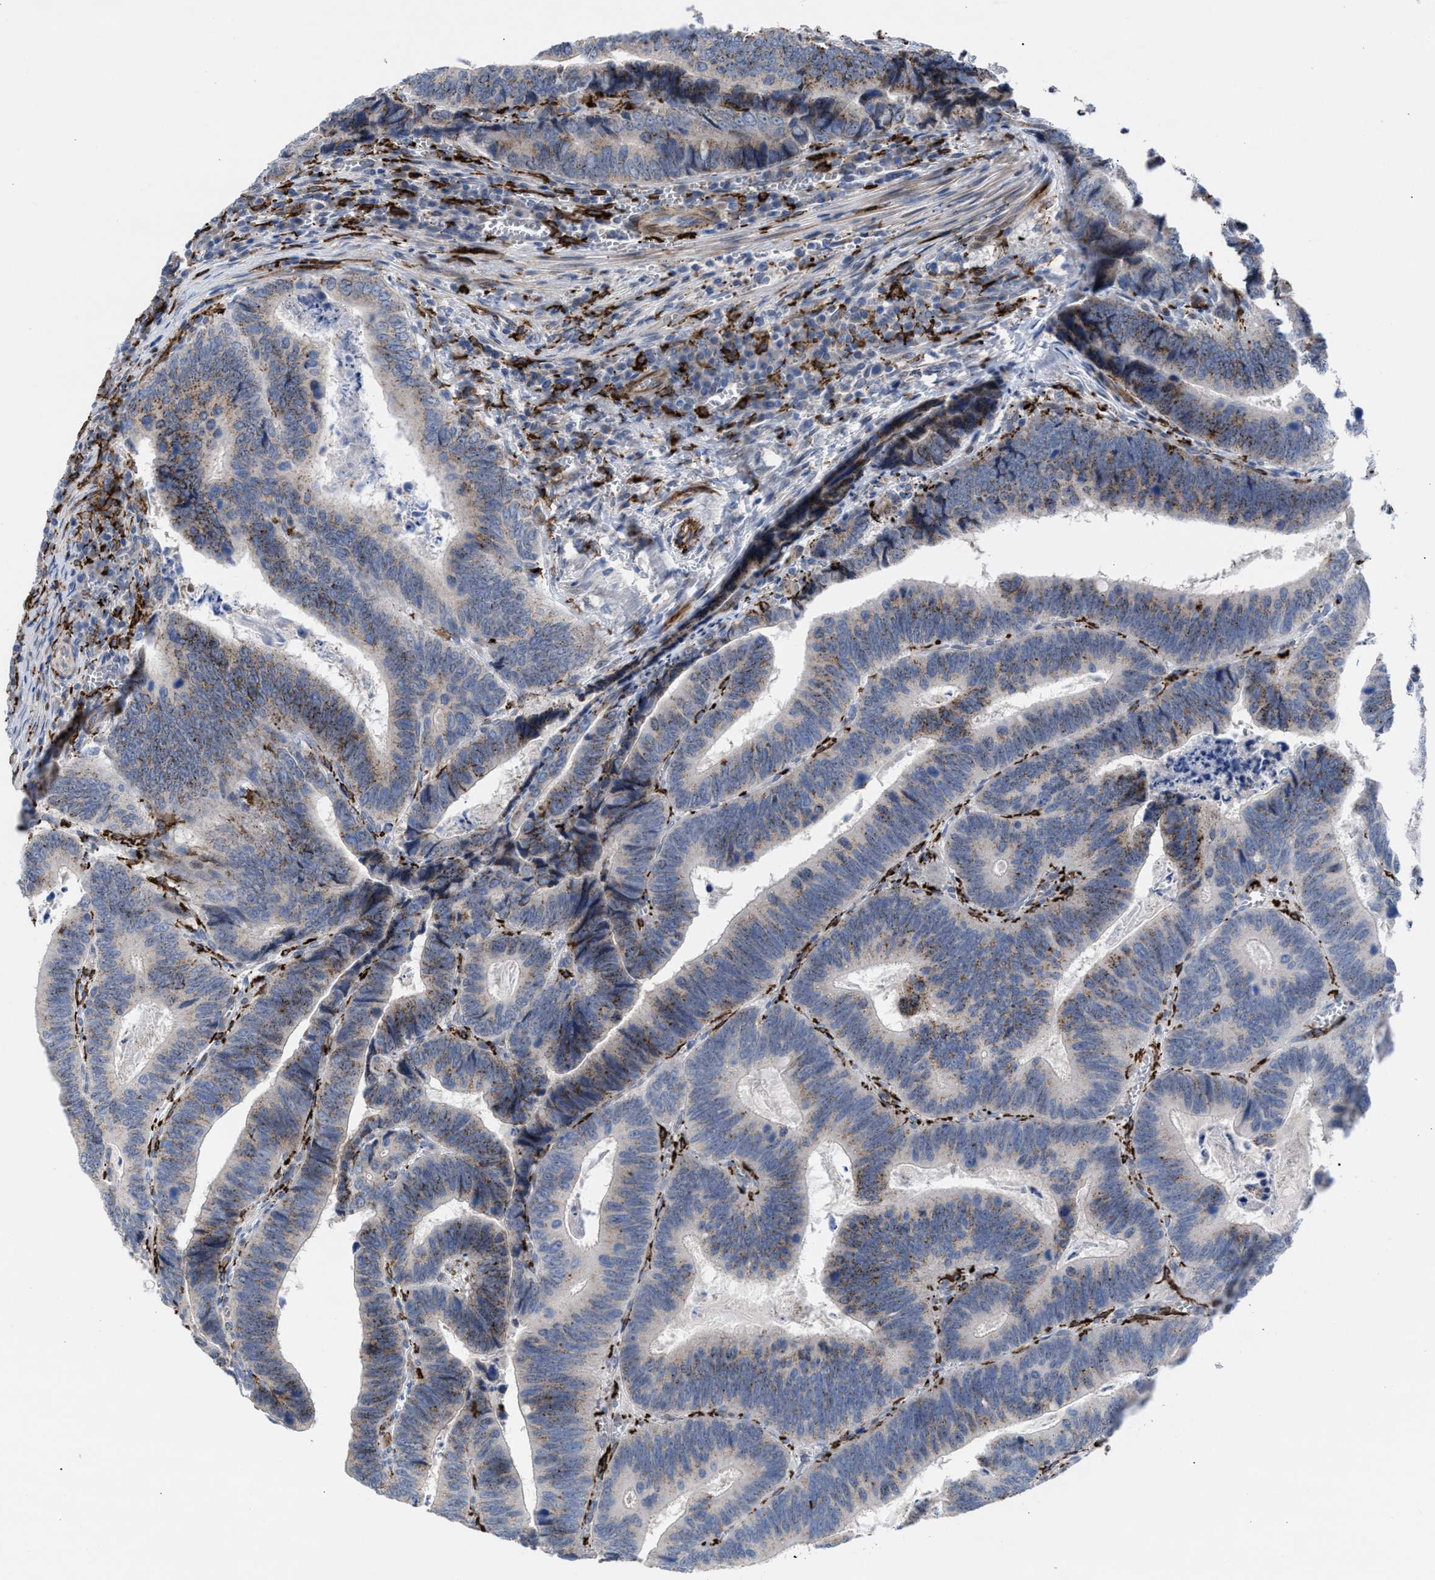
{"staining": {"intensity": "weak", "quantity": "<25%", "location": "cytoplasmic/membranous"}, "tissue": "colorectal cancer", "cell_type": "Tumor cells", "image_type": "cancer", "snomed": [{"axis": "morphology", "description": "Inflammation, NOS"}, {"axis": "morphology", "description": "Adenocarcinoma, NOS"}, {"axis": "topography", "description": "Colon"}], "caption": "An image of human colorectal adenocarcinoma is negative for staining in tumor cells. (IHC, brightfield microscopy, high magnification).", "gene": "SLC47A1", "patient": {"sex": "male", "age": 72}}